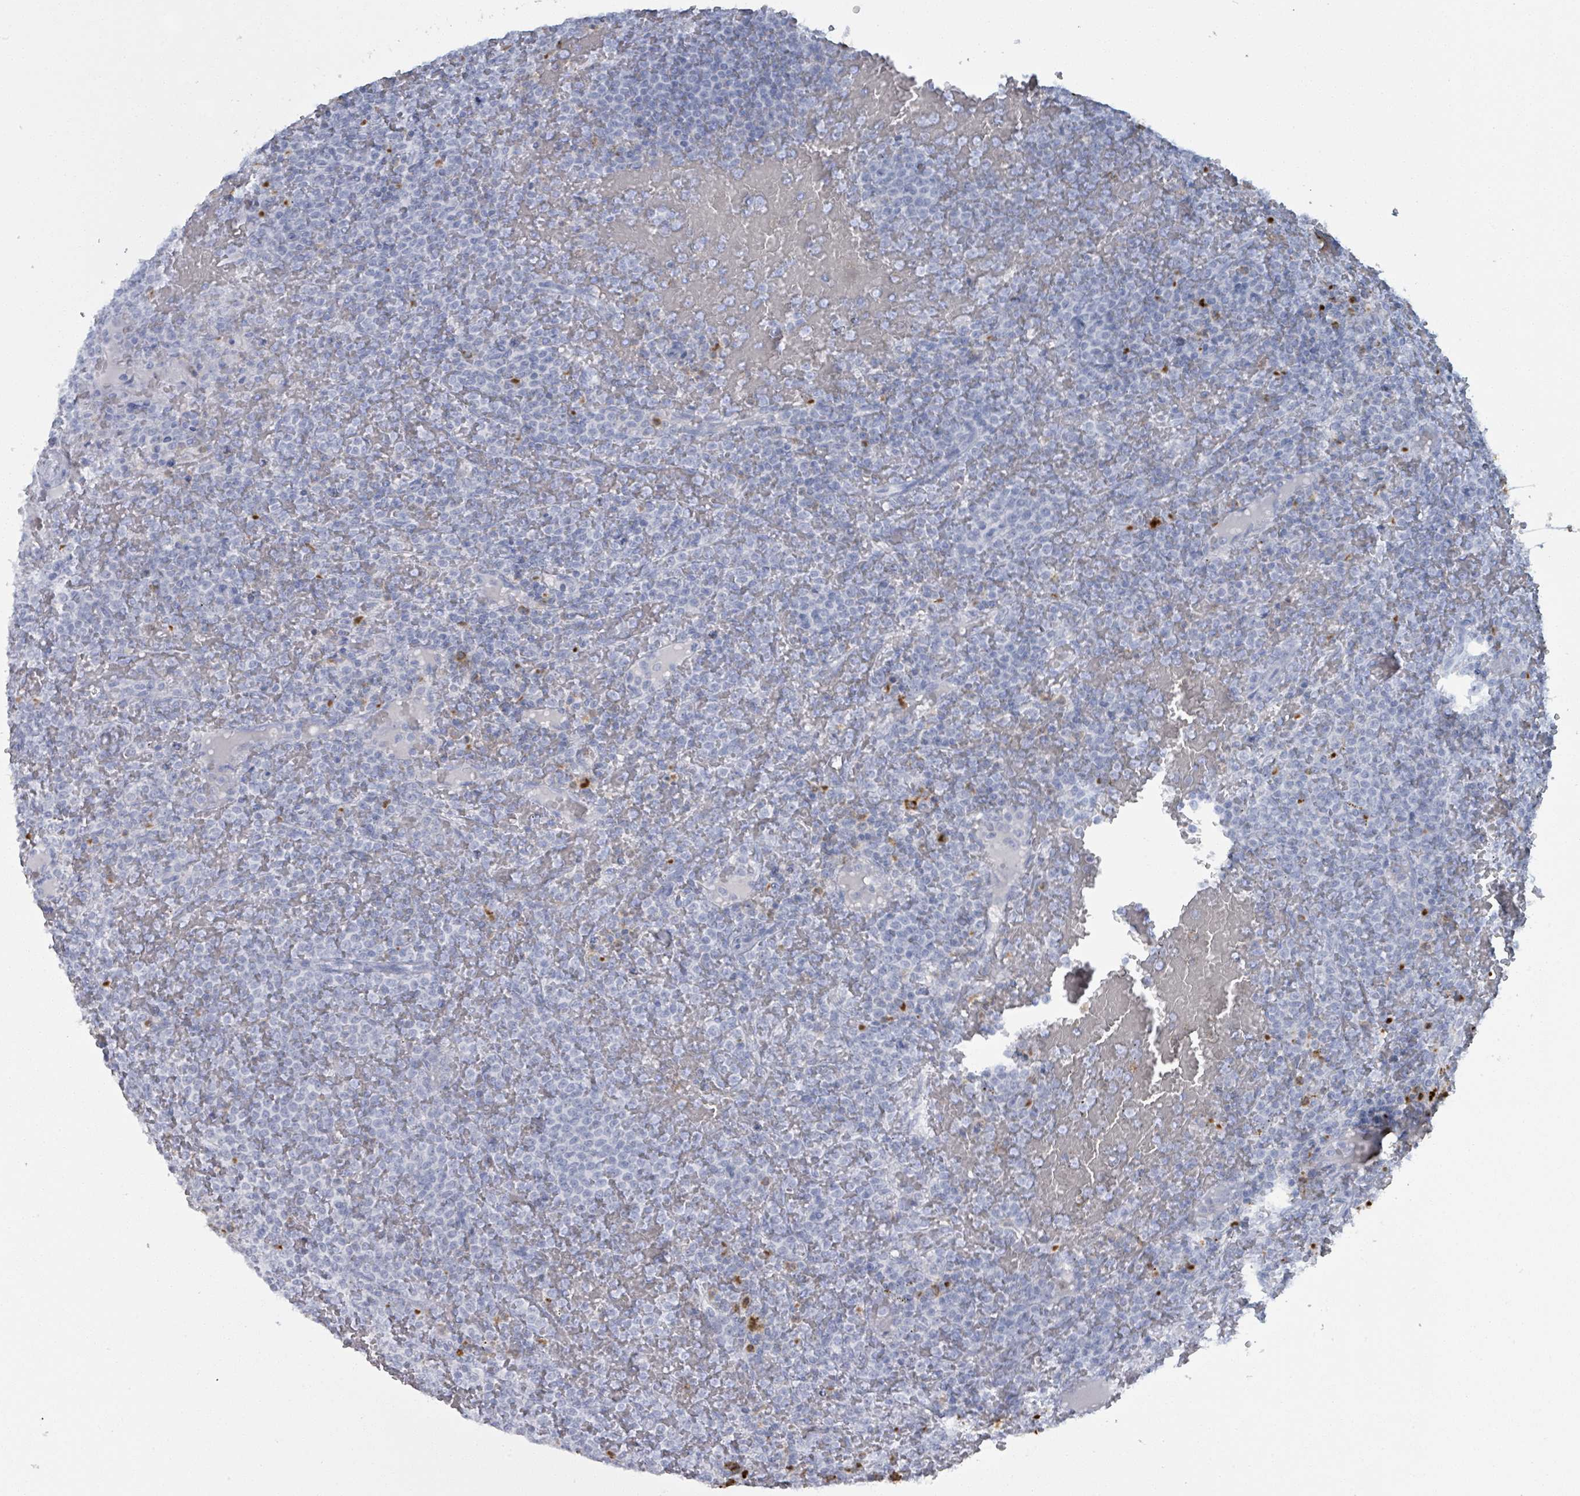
{"staining": {"intensity": "negative", "quantity": "none", "location": "none"}, "tissue": "lymphoma", "cell_type": "Tumor cells", "image_type": "cancer", "snomed": [{"axis": "morphology", "description": "Malignant lymphoma, non-Hodgkin's type, Low grade"}, {"axis": "topography", "description": "Spleen"}], "caption": "High magnification brightfield microscopy of malignant lymphoma, non-Hodgkin's type (low-grade) stained with DAB (3,3'-diaminobenzidine) (brown) and counterstained with hematoxylin (blue): tumor cells show no significant positivity.", "gene": "DEFA4", "patient": {"sex": "male", "age": 60}}